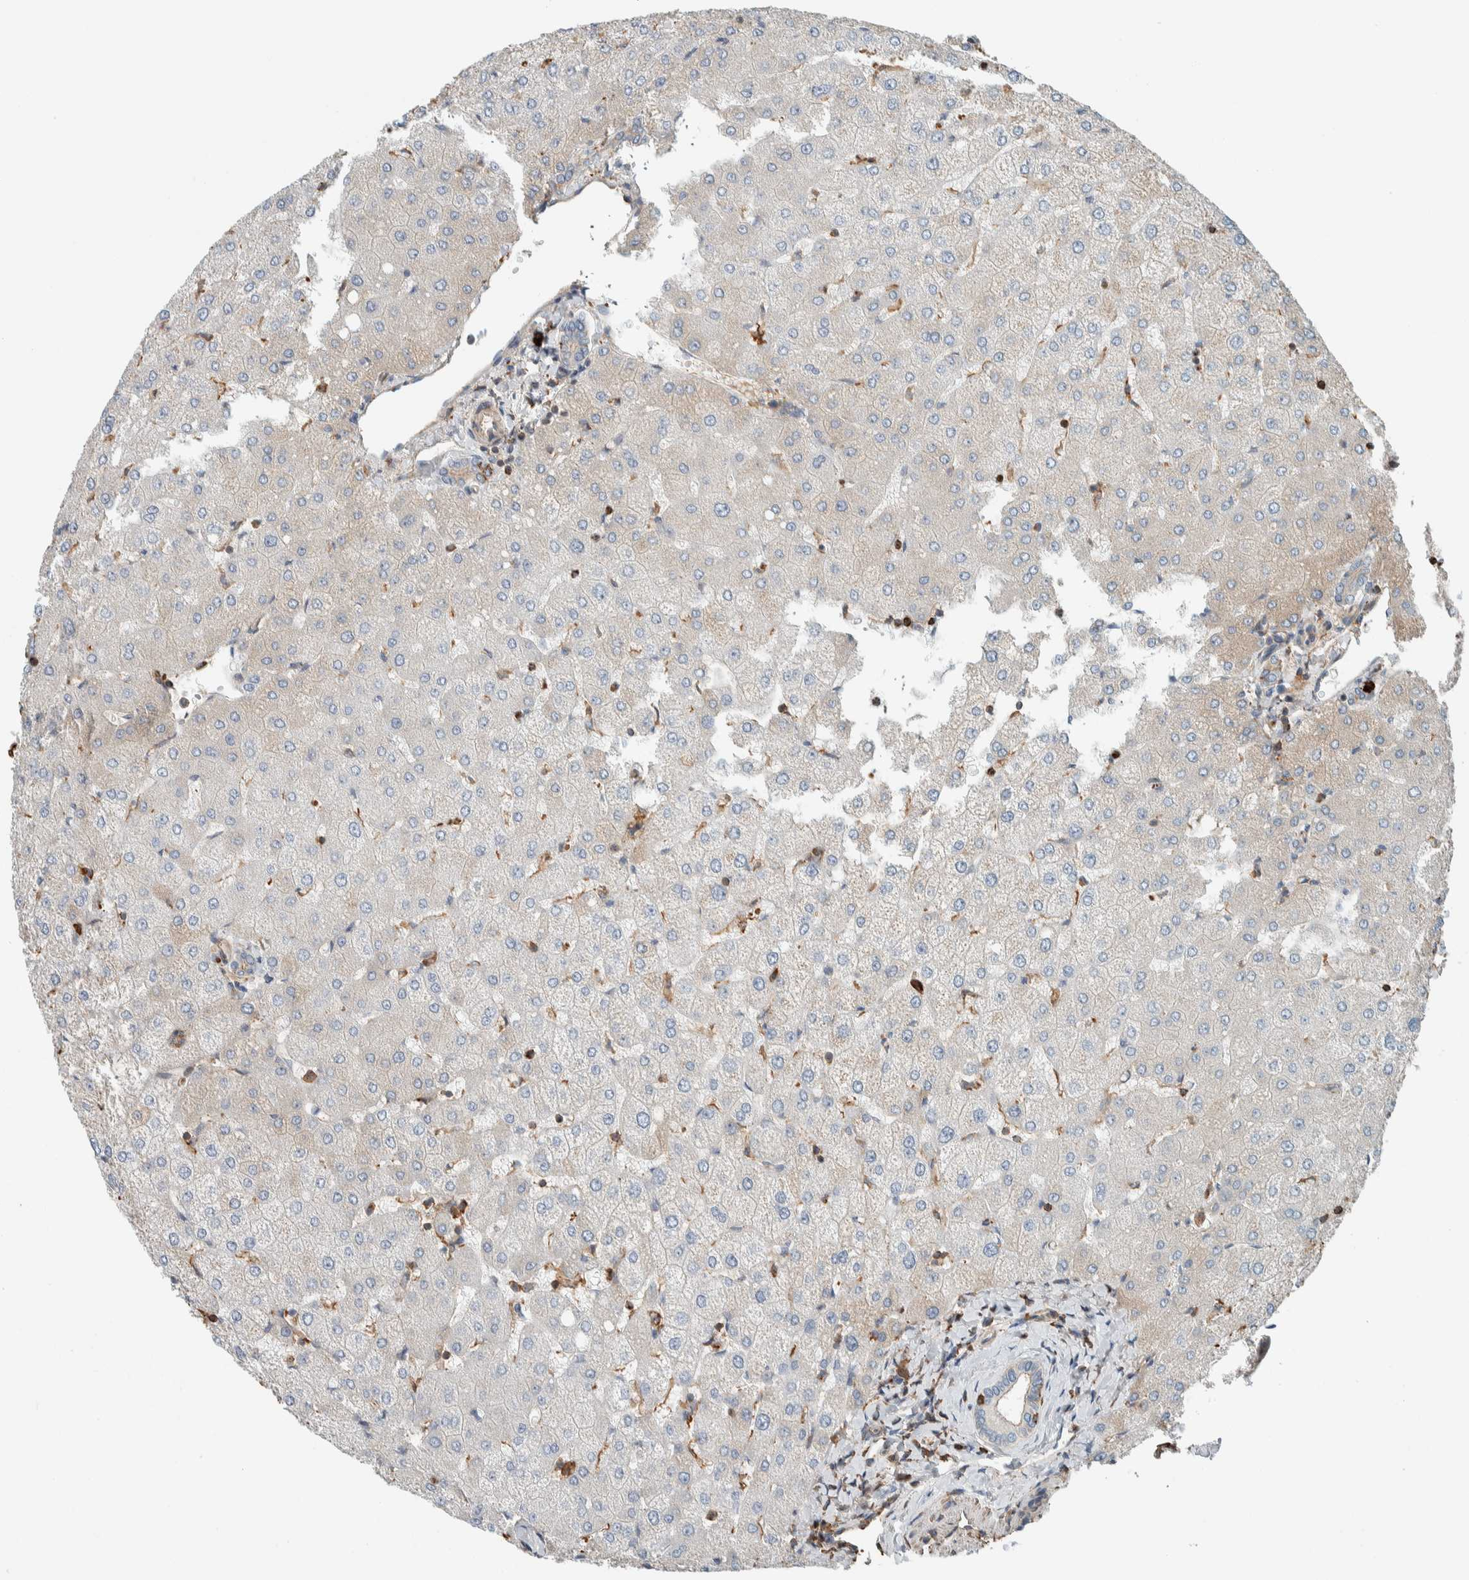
{"staining": {"intensity": "negative", "quantity": "none", "location": "none"}, "tissue": "liver", "cell_type": "Cholangiocytes", "image_type": "normal", "snomed": [{"axis": "morphology", "description": "Normal tissue, NOS"}, {"axis": "topography", "description": "Liver"}], "caption": "DAB immunohistochemical staining of normal human liver shows no significant expression in cholangiocytes.", "gene": "CTBP2", "patient": {"sex": "female", "age": 54}}